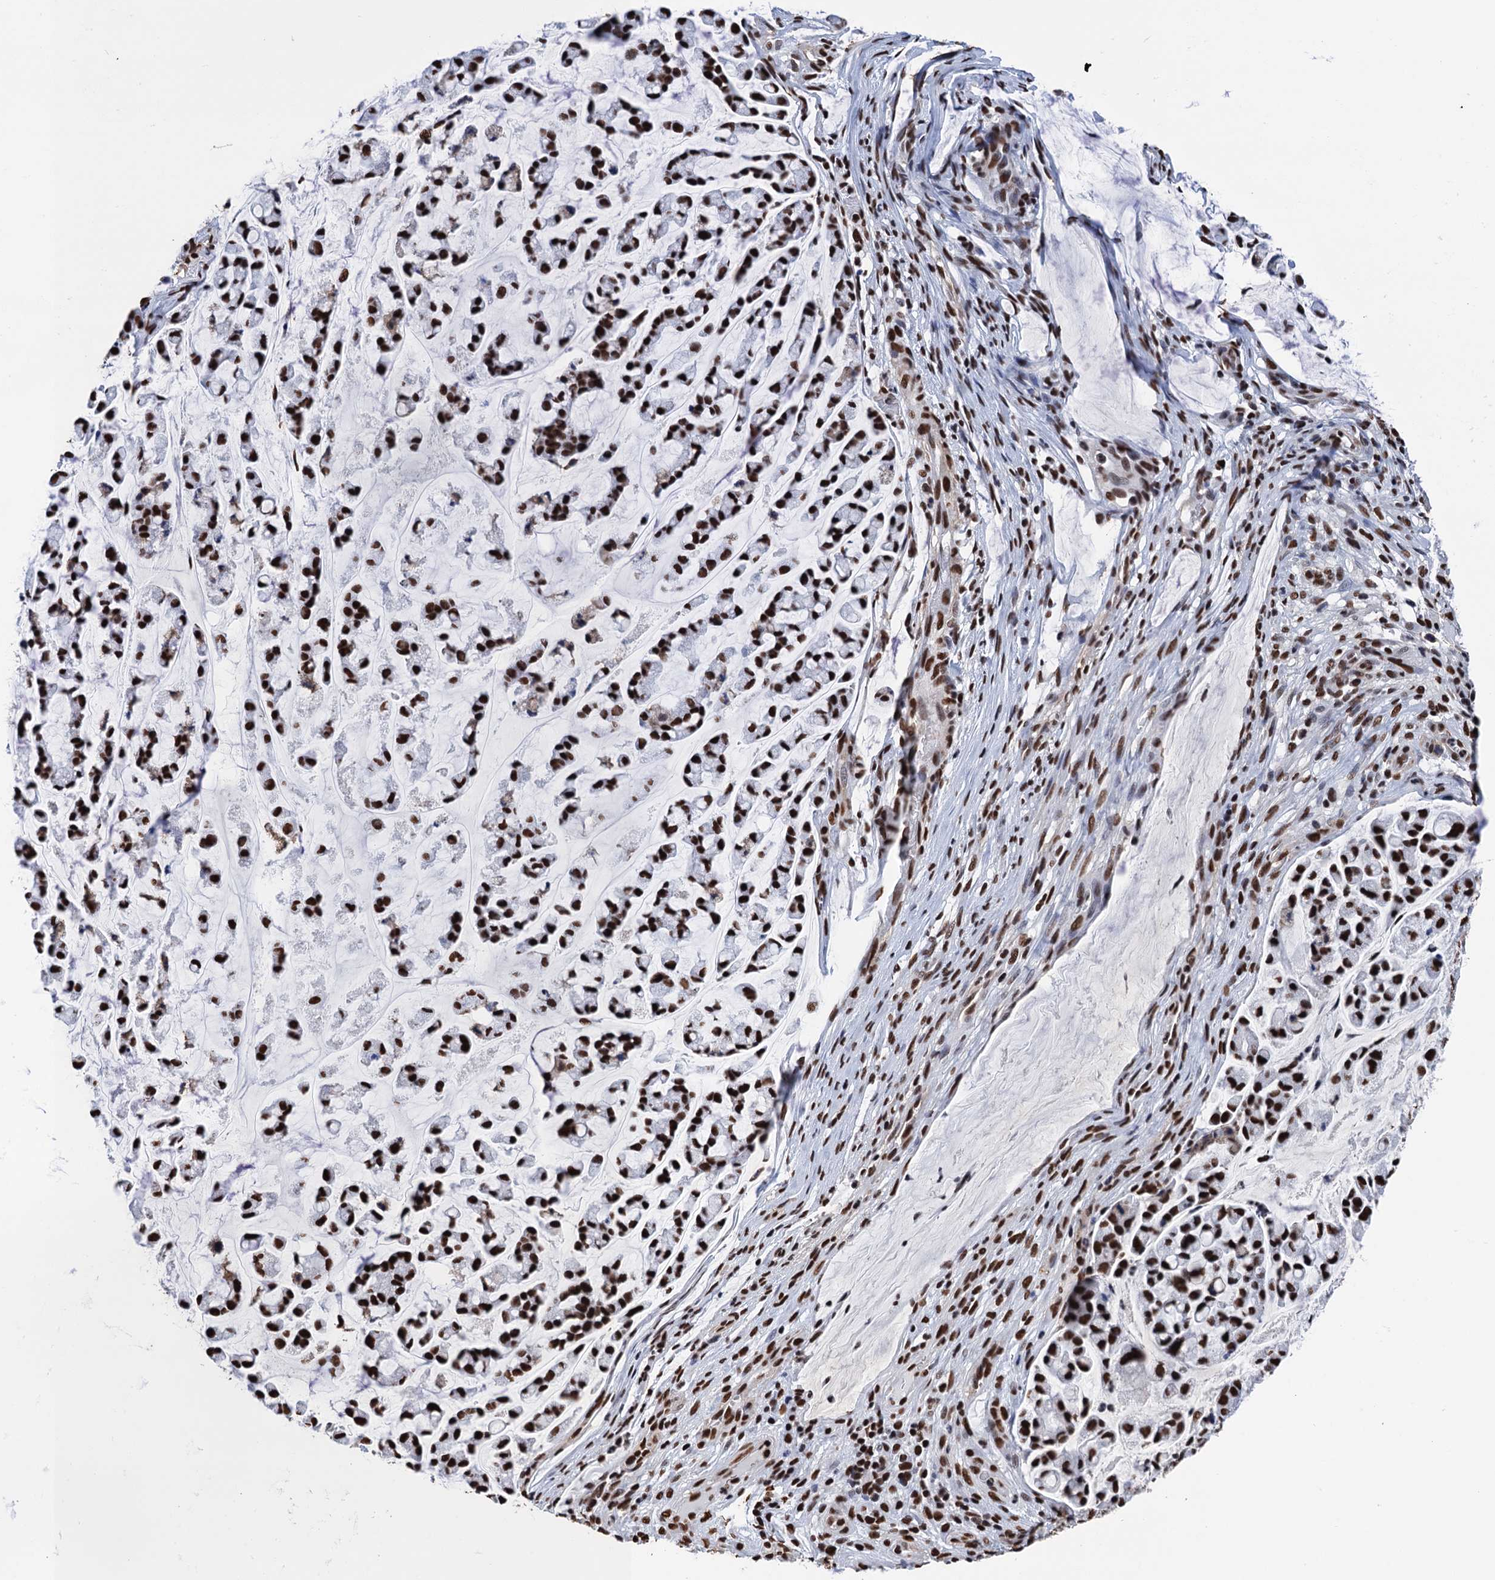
{"staining": {"intensity": "strong", "quantity": ">75%", "location": "nuclear"}, "tissue": "stomach cancer", "cell_type": "Tumor cells", "image_type": "cancer", "snomed": [{"axis": "morphology", "description": "Adenocarcinoma, NOS"}, {"axis": "topography", "description": "Stomach, lower"}], "caption": "An image showing strong nuclear positivity in approximately >75% of tumor cells in adenocarcinoma (stomach), as visualized by brown immunohistochemical staining.", "gene": "UBA2", "patient": {"sex": "male", "age": 67}}